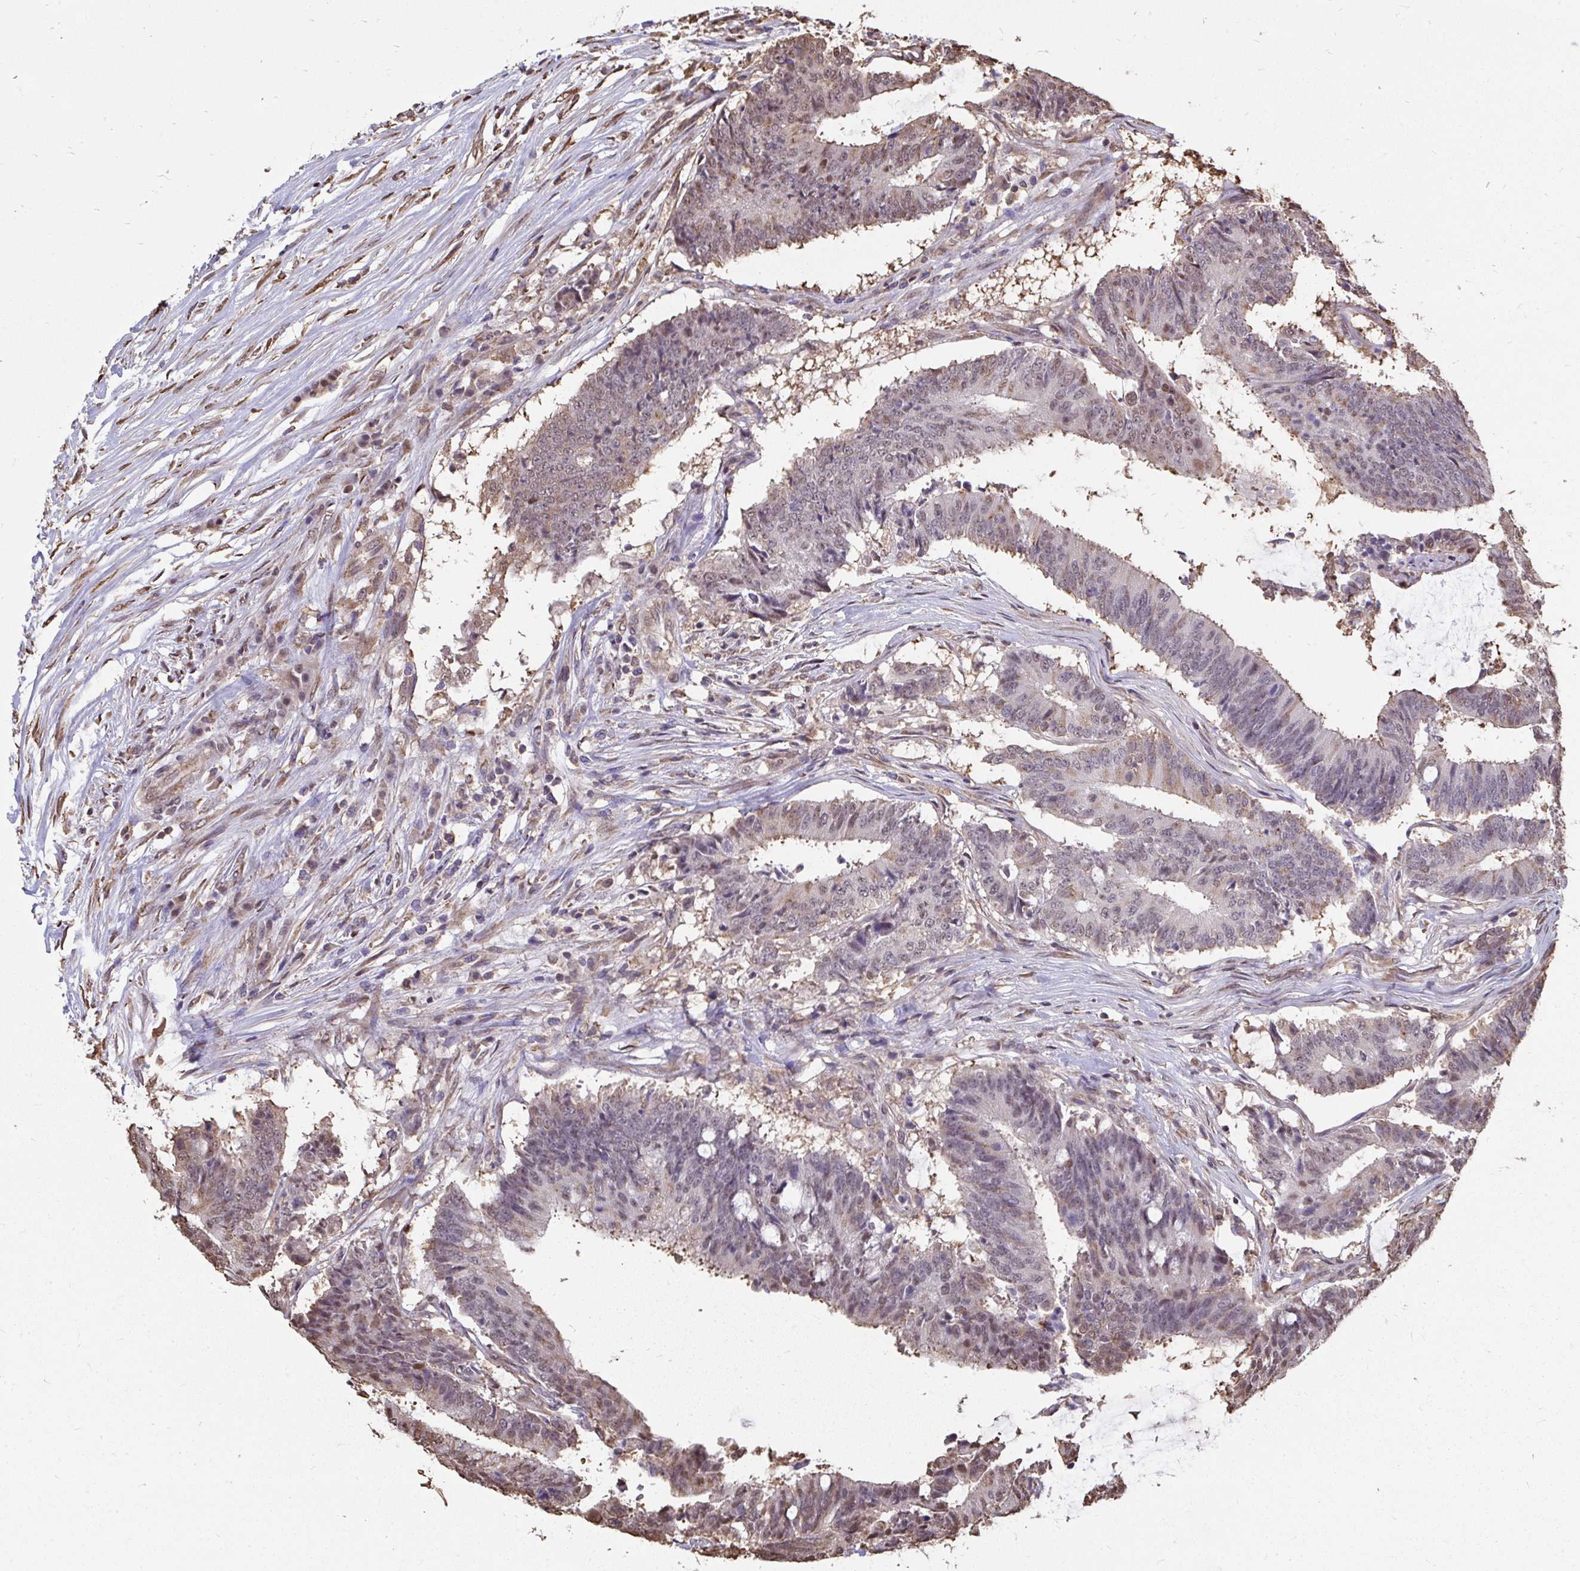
{"staining": {"intensity": "weak", "quantity": "25%-75%", "location": "nuclear"}, "tissue": "colorectal cancer", "cell_type": "Tumor cells", "image_type": "cancer", "snomed": [{"axis": "morphology", "description": "Adenocarcinoma, NOS"}, {"axis": "topography", "description": "Colon"}], "caption": "This image reveals colorectal cancer (adenocarcinoma) stained with immunohistochemistry to label a protein in brown. The nuclear of tumor cells show weak positivity for the protein. Nuclei are counter-stained blue.", "gene": "SYNCRIP", "patient": {"sex": "female", "age": 43}}